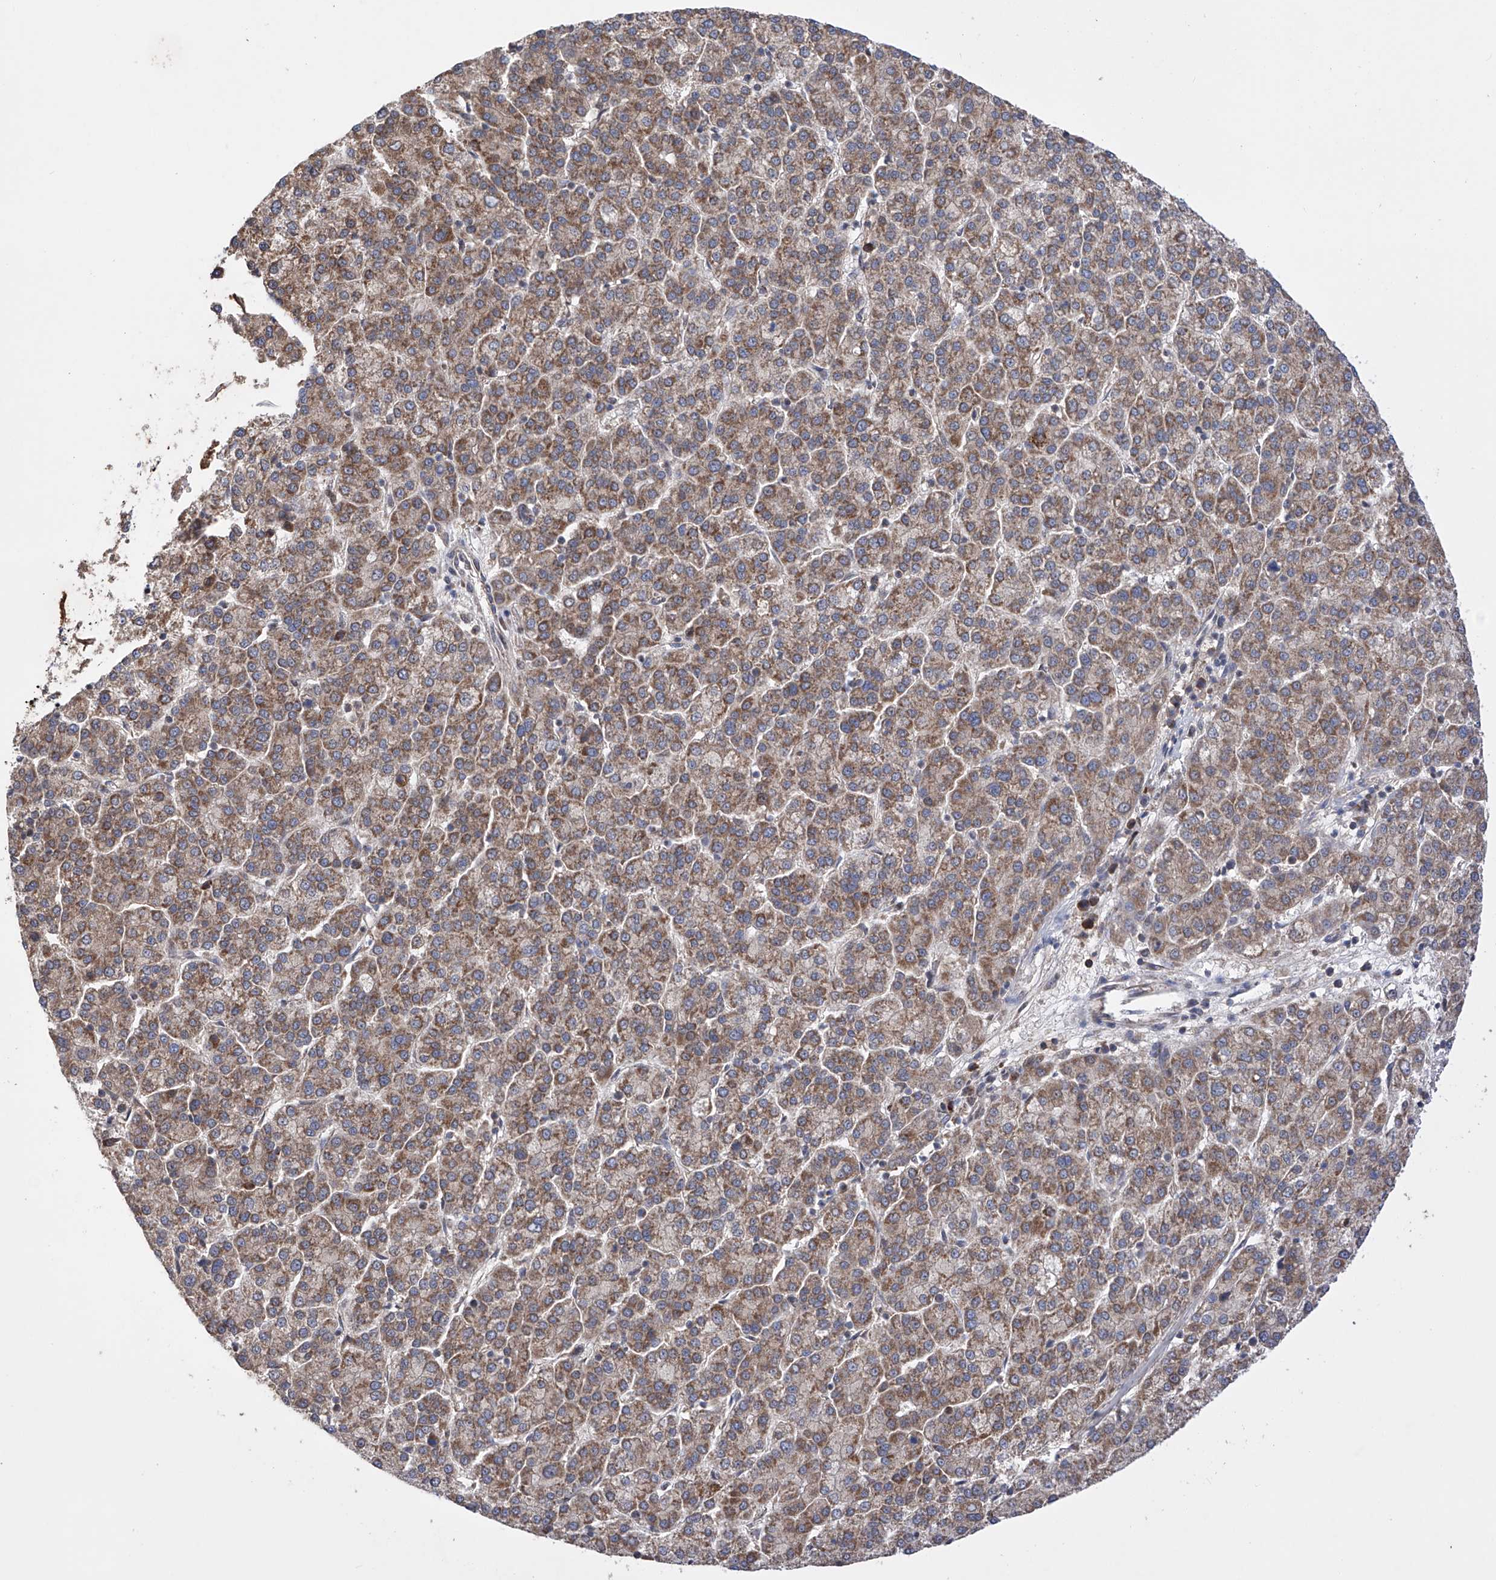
{"staining": {"intensity": "moderate", "quantity": ">75%", "location": "cytoplasmic/membranous"}, "tissue": "liver cancer", "cell_type": "Tumor cells", "image_type": "cancer", "snomed": [{"axis": "morphology", "description": "Carcinoma, Hepatocellular, NOS"}, {"axis": "topography", "description": "Liver"}], "caption": "Protein staining reveals moderate cytoplasmic/membranous staining in about >75% of tumor cells in liver cancer (hepatocellular carcinoma).", "gene": "SDHAF4", "patient": {"sex": "female", "age": 58}}